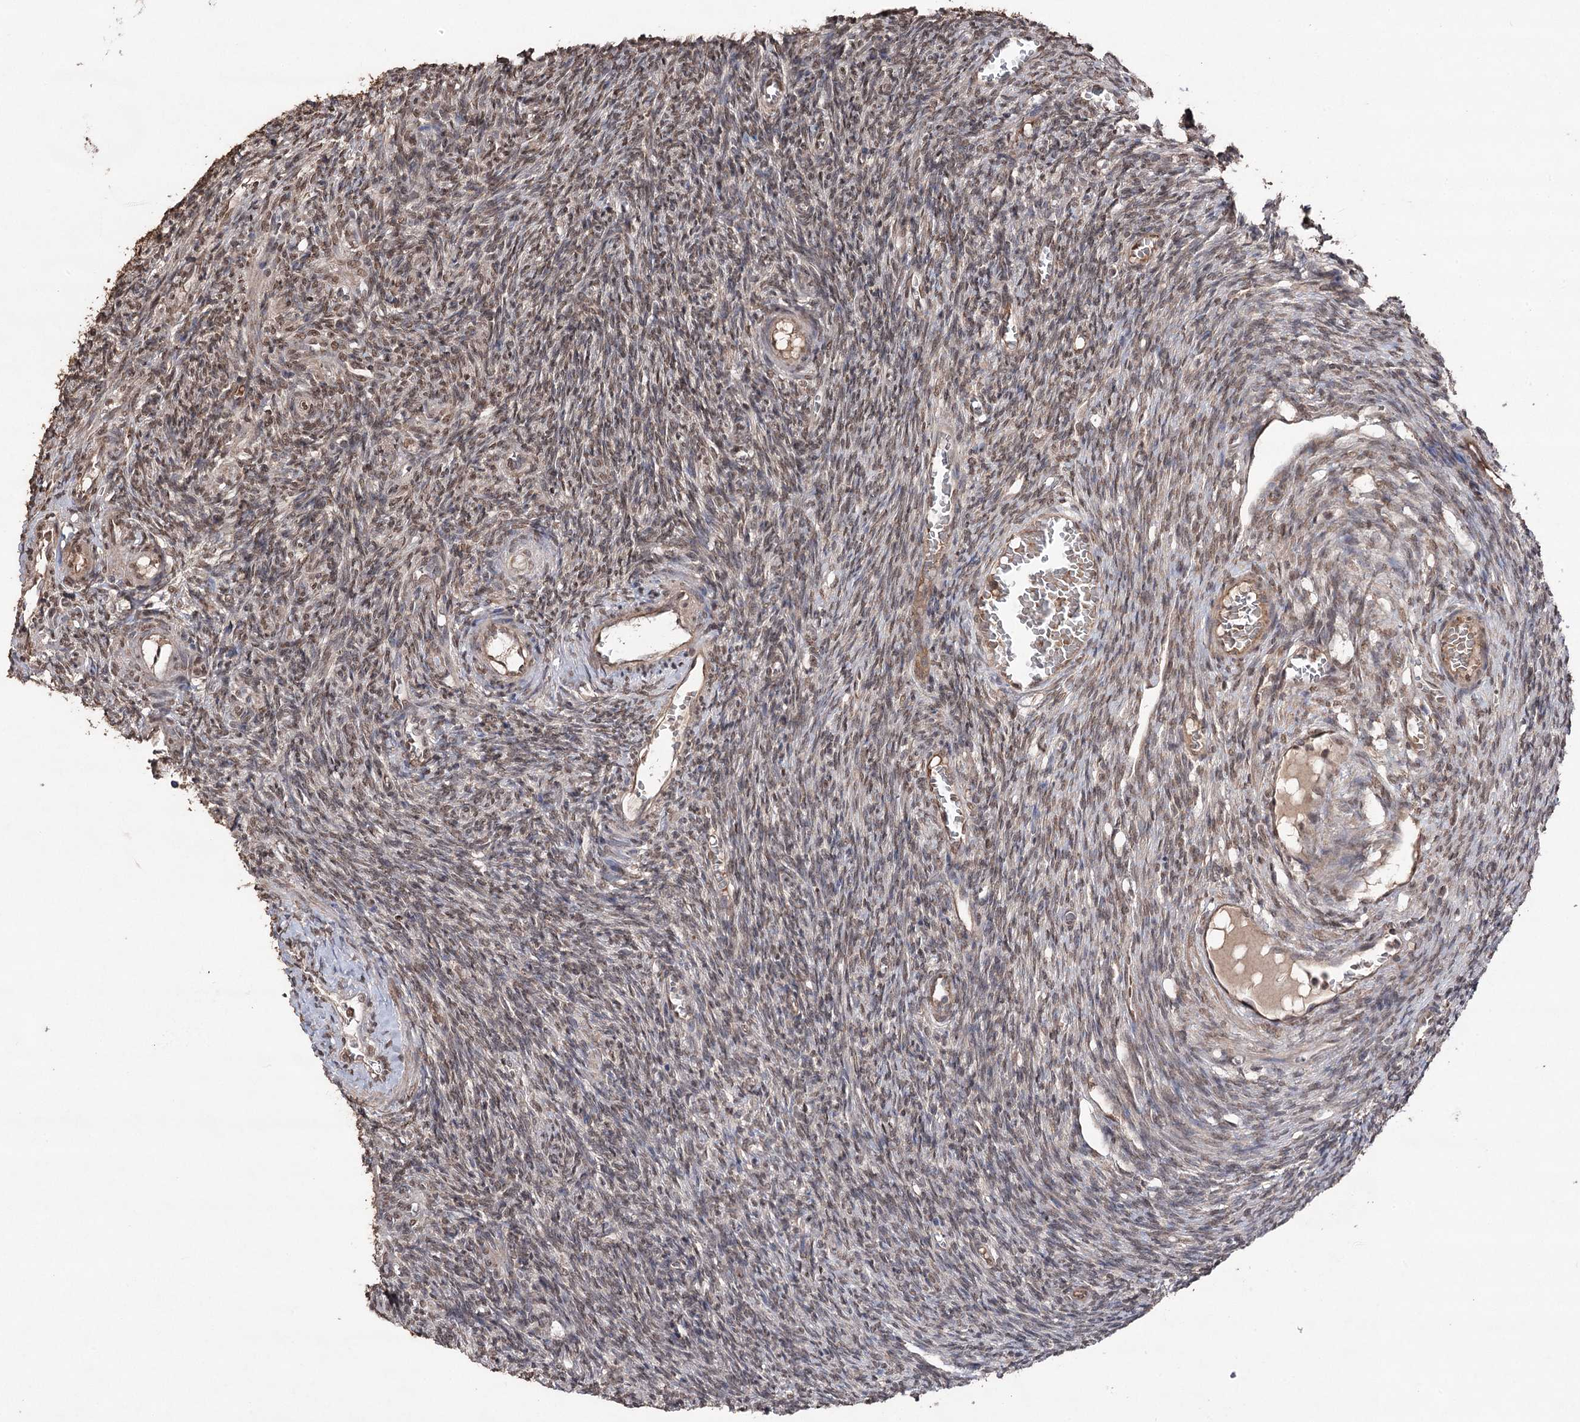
{"staining": {"intensity": "weak", "quantity": ">75%", "location": "cytoplasmic/membranous,nuclear"}, "tissue": "ovary", "cell_type": "Follicle cells", "image_type": "normal", "snomed": [{"axis": "morphology", "description": "Normal tissue, NOS"}, {"axis": "topography", "description": "Ovary"}], "caption": "Immunohistochemistry (DAB) staining of normal human ovary reveals weak cytoplasmic/membranous,nuclear protein staining in about >75% of follicle cells. Nuclei are stained in blue.", "gene": "ATG14", "patient": {"sex": "female", "age": 27}}